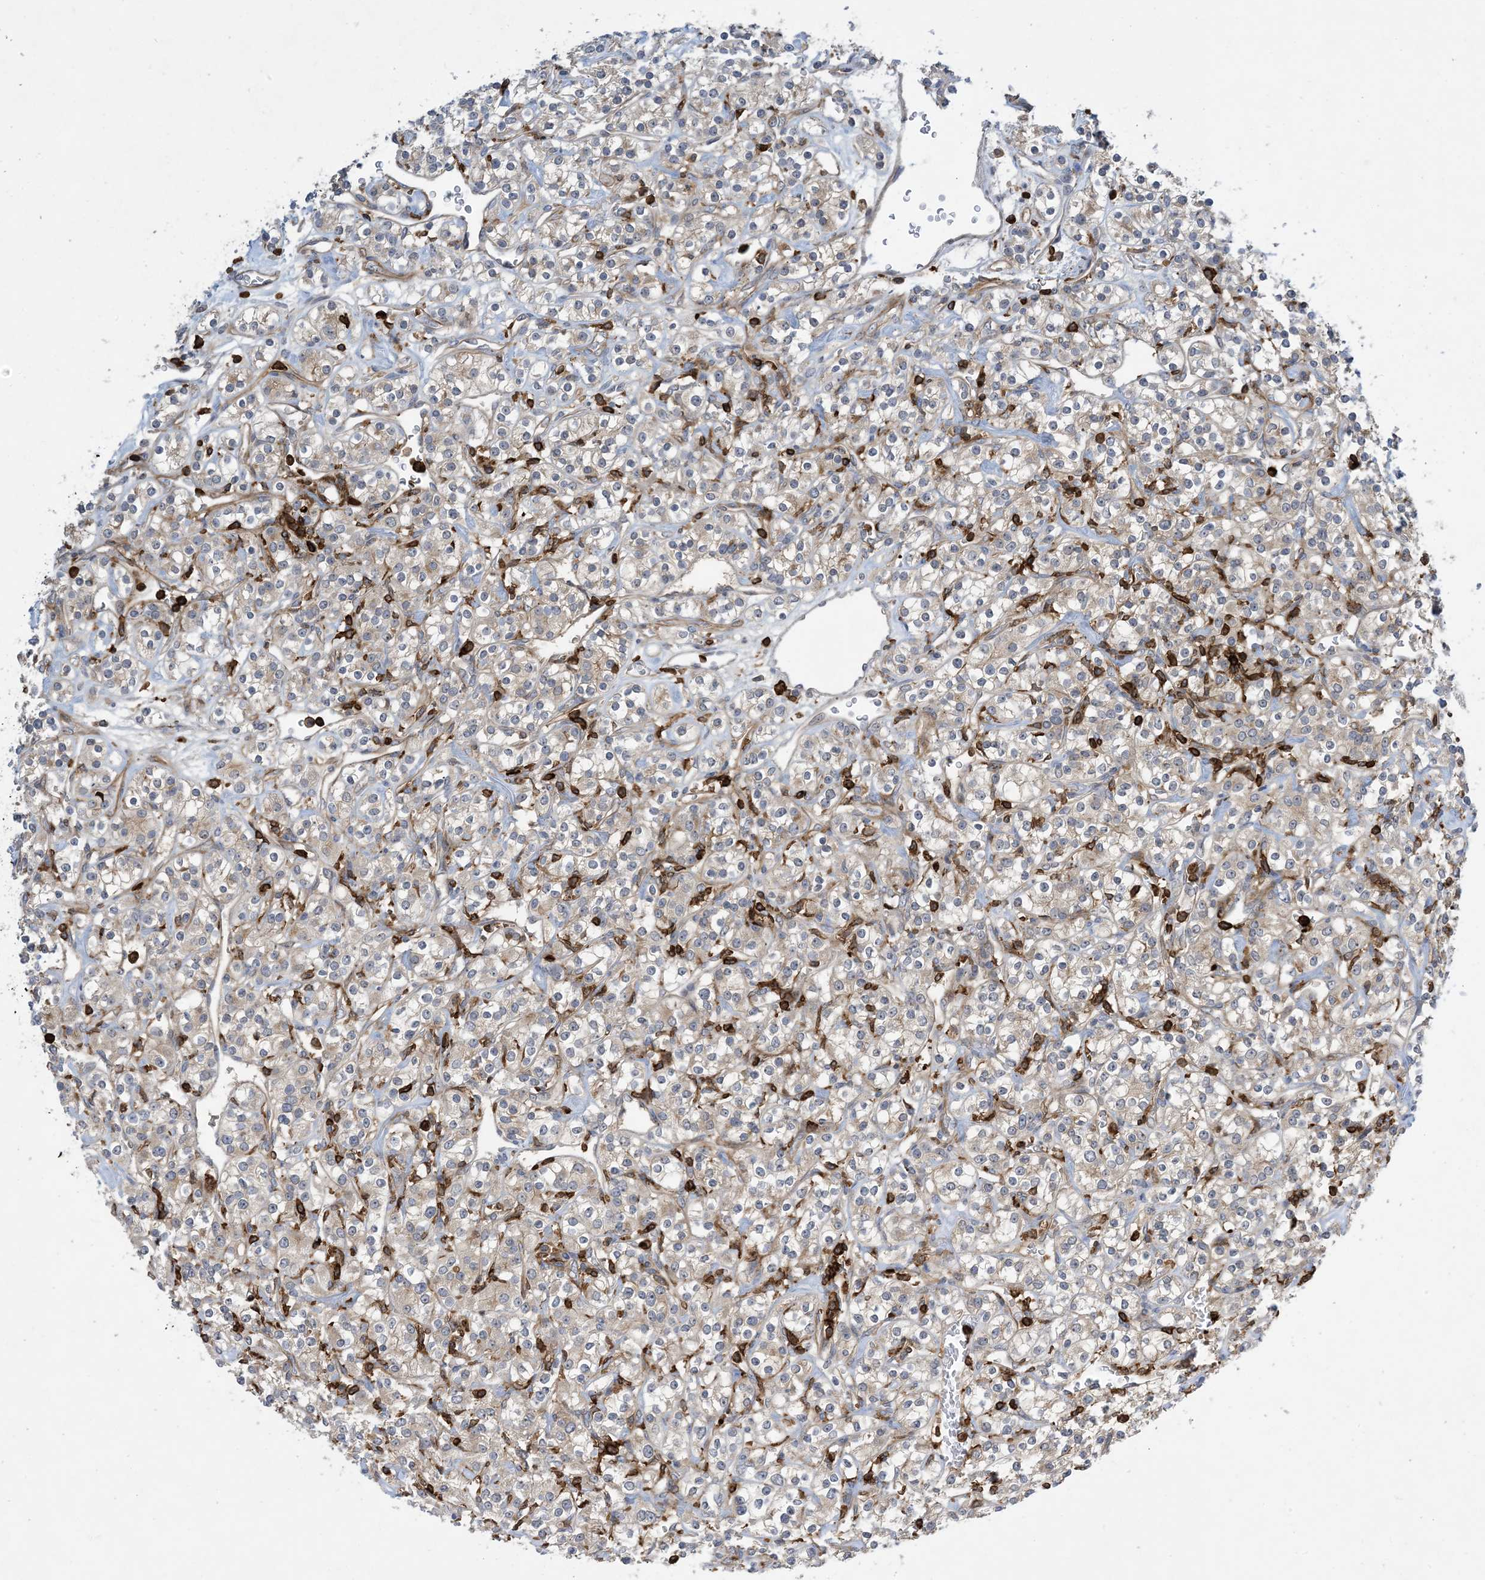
{"staining": {"intensity": "negative", "quantity": "none", "location": "none"}, "tissue": "renal cancer", "cell_type": "Tumor cells", "image_type": "cancer", "snomed": [{"axis": "morphology", "description": "Adenocarcinoma, NOS"}, {"axis": "topography", "description": "Kidney"}], "caption": "Immunohistochemistry image of neoplastic tissue: renal adenocarcinoma stained with DAB (3,3'-diaminobenzidine) shows no significant protein positivity in tumor cells.", "gene": "AK9", "patient": {"sex": "male", "age": 77}}